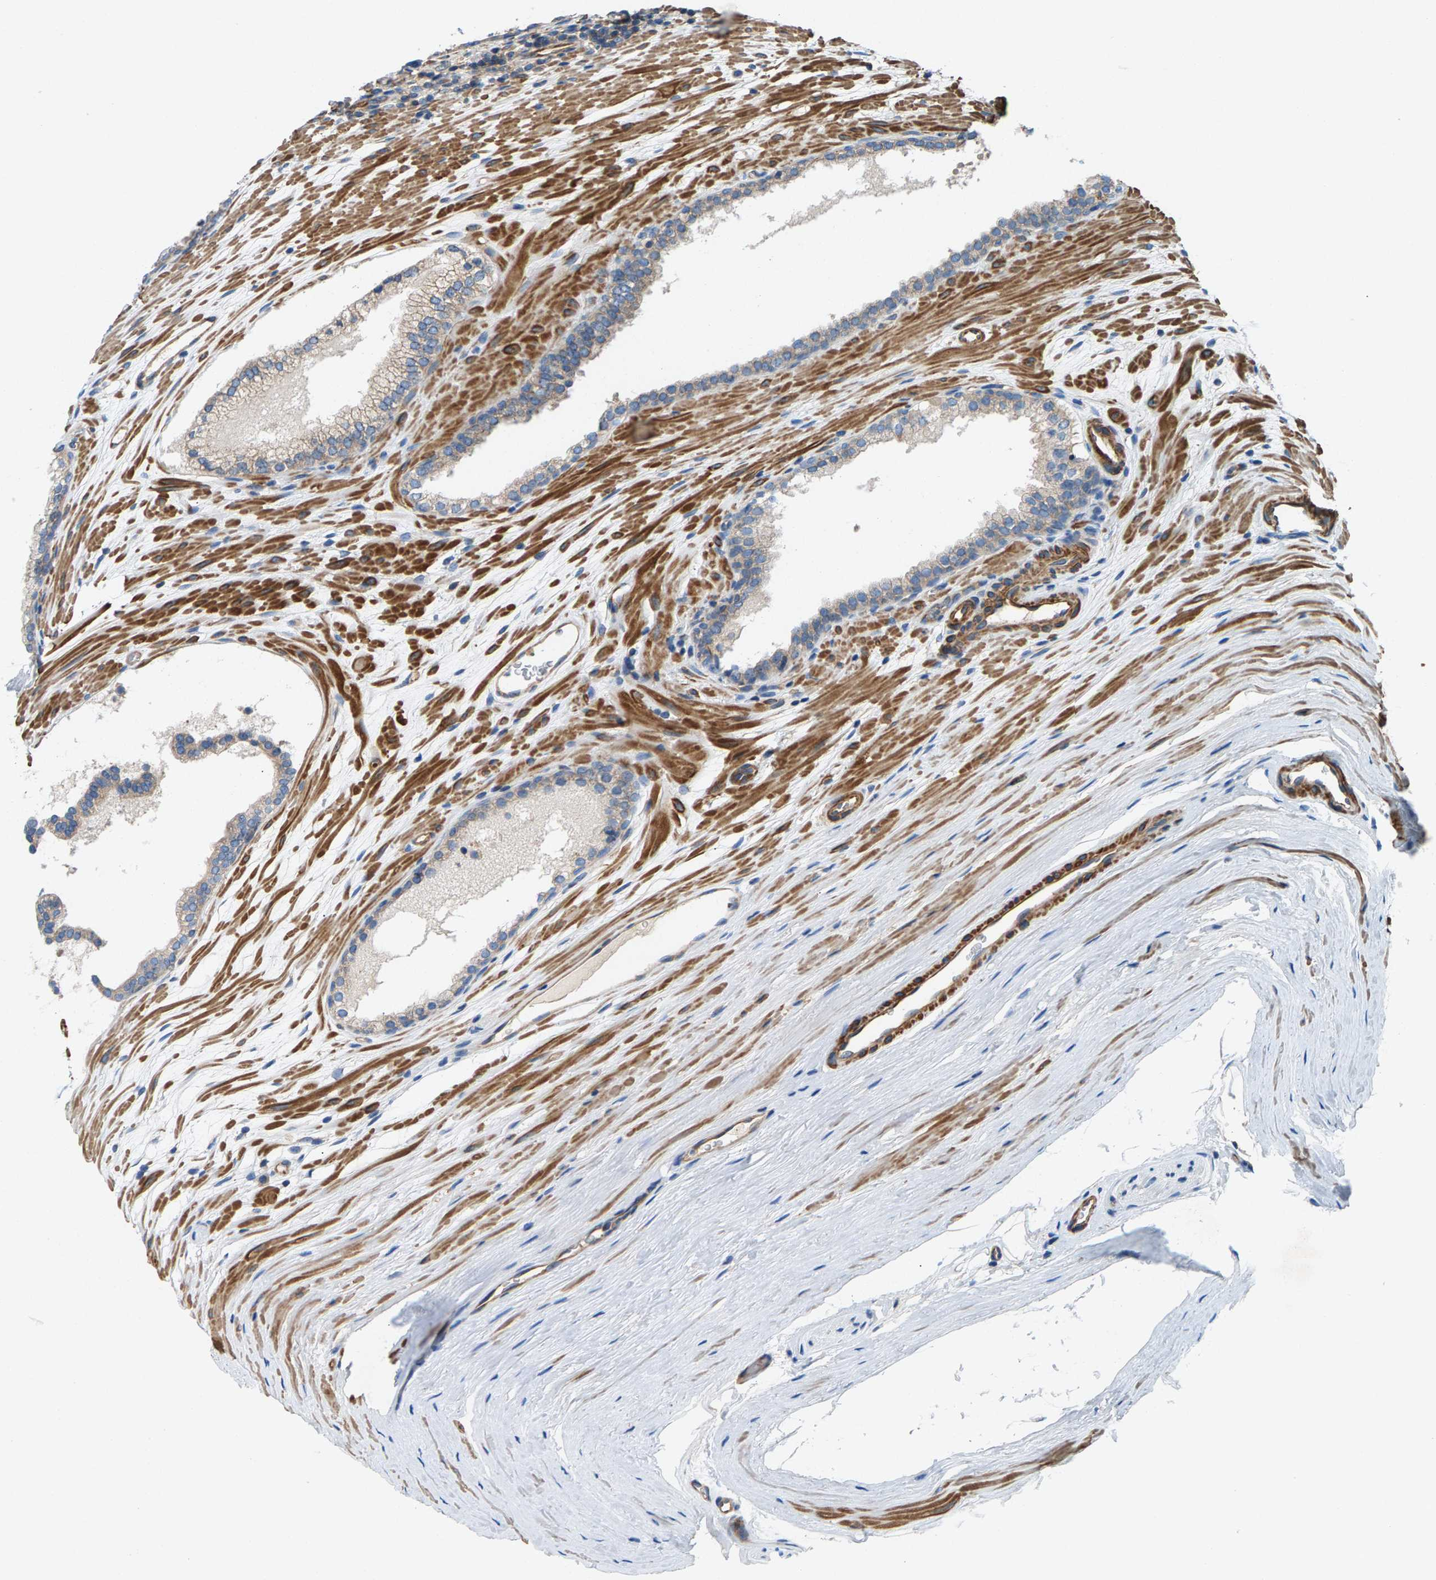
{"staining": {"intensity": "negative", "quantity": "none", "location": "none"}, "tissue": "prostate cancer", "cell_type": "Tumor cells", "image_type": "cancer", "snomed": [{"axis": "morphology", "description": "Adenocarcinoma, Low grade"}, {"axis": "topography", "description": "Prostate"}], "caption": "An IHC image of prostate cancer (adenocarcinoma (low-grade)) is shown. There is no staining in tumor cells of prostate cancer (adenocarcinoma (low-grade)).", "gene": "PDCL", "patient": {"sex": "male", "age": 70}}